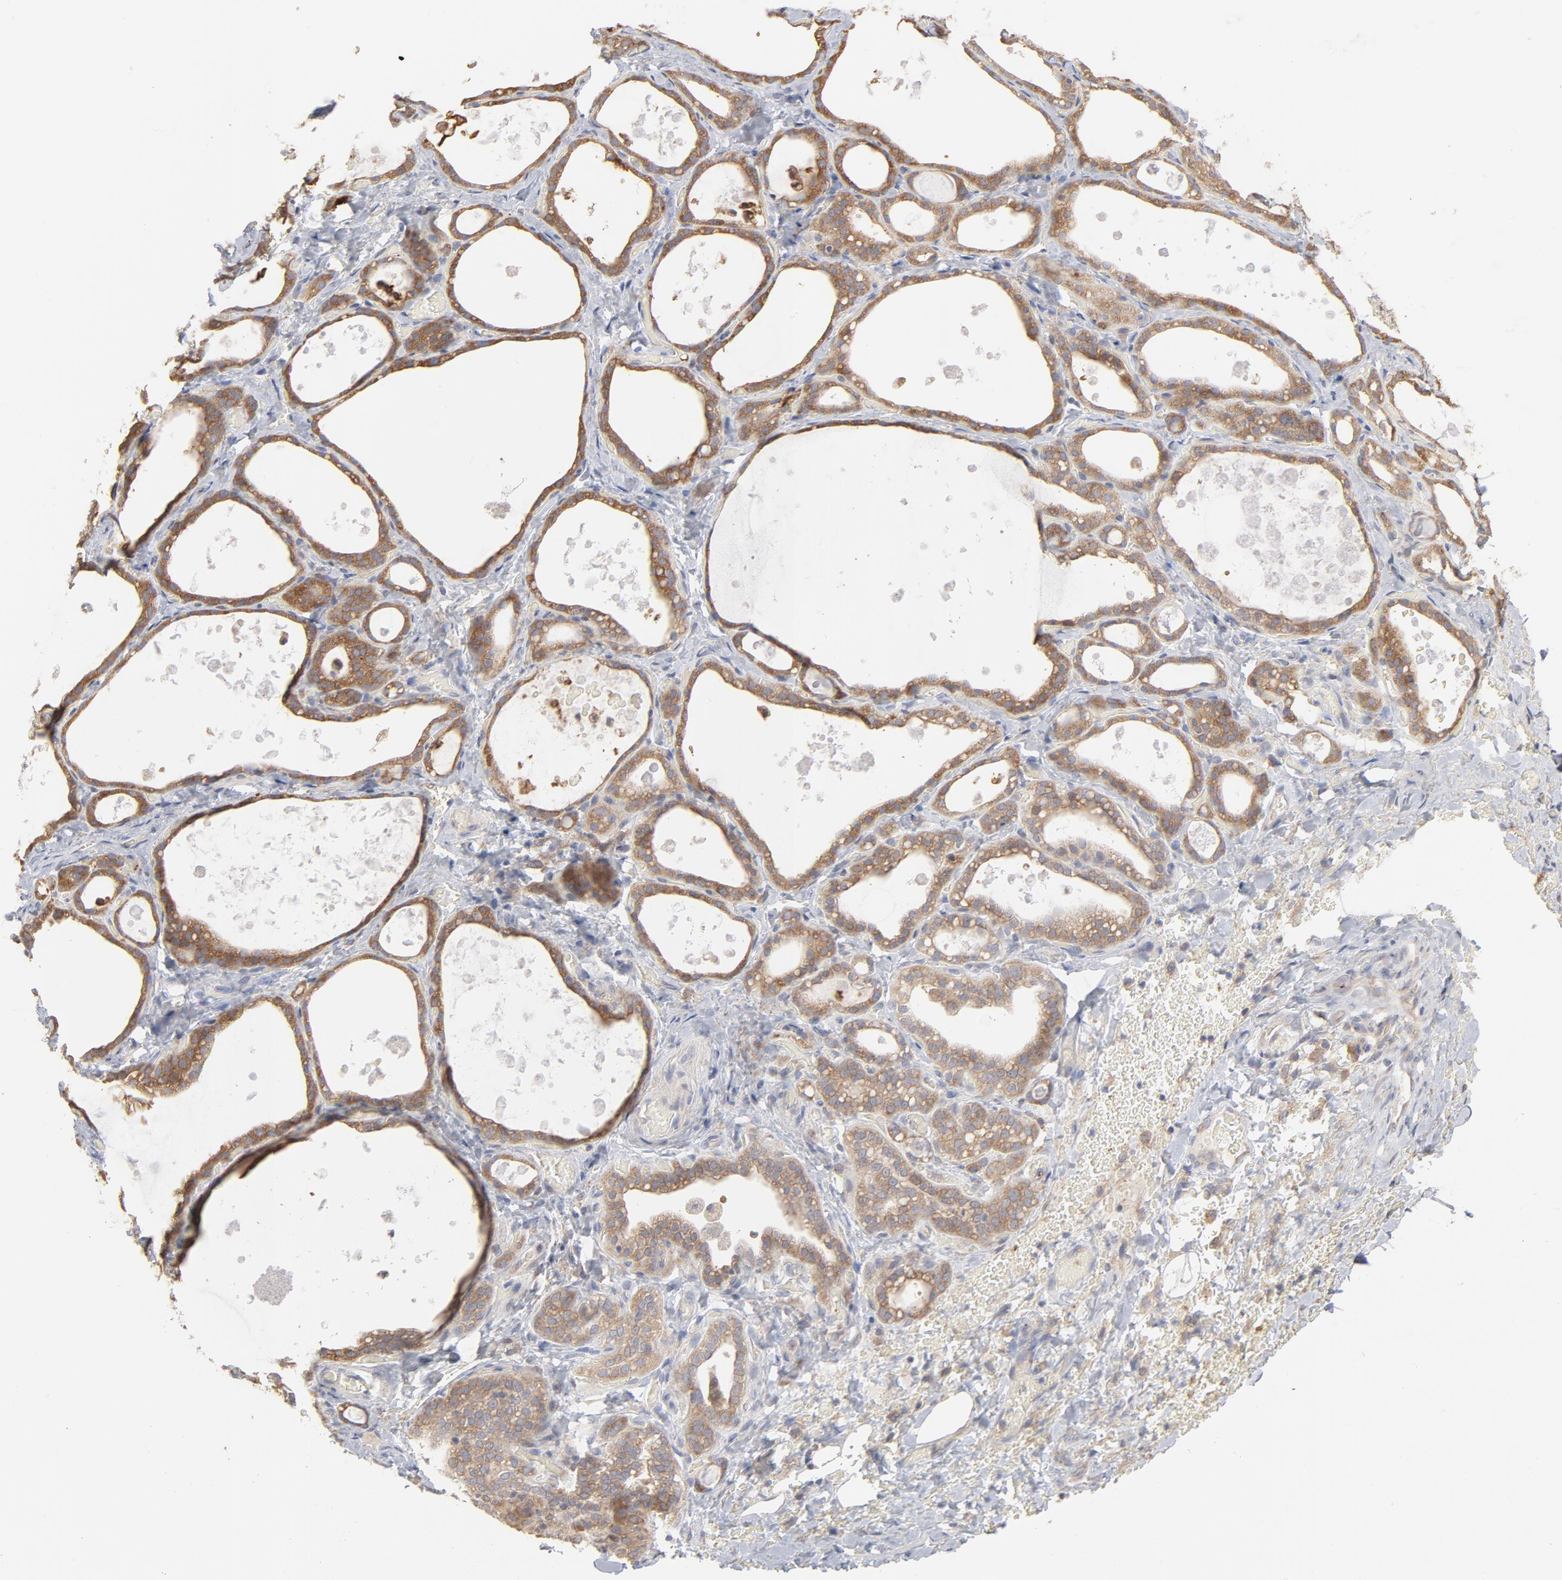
{"staining": {"intensity": "moderate", "quantity": ">75%", "location": "cytoplasmic/membranous"}, "tissue": "thyroid gland", "cell_type": "Glandular cells", "image_type": "normal", "snomed": [{"axis": "morphology", "description": "Normal tissue, NOS"}, {"axis": "topography", "description": "Thyroid gland"}], "caption": "Immunohistochemical staining of unremarkable human thyroid gland exhibits medium levels of moderate cytoplasmic/membranous staining in approximately >75% of glandular cells. The protein is stained brown, and the nuclei are stained in blue (DAB (3,3'-diaminobenzidine) IHC with brightfield microscopy, high magnification).", "gene": "PPFIBP2", "patient": {"sex": "male", "age": 61}}